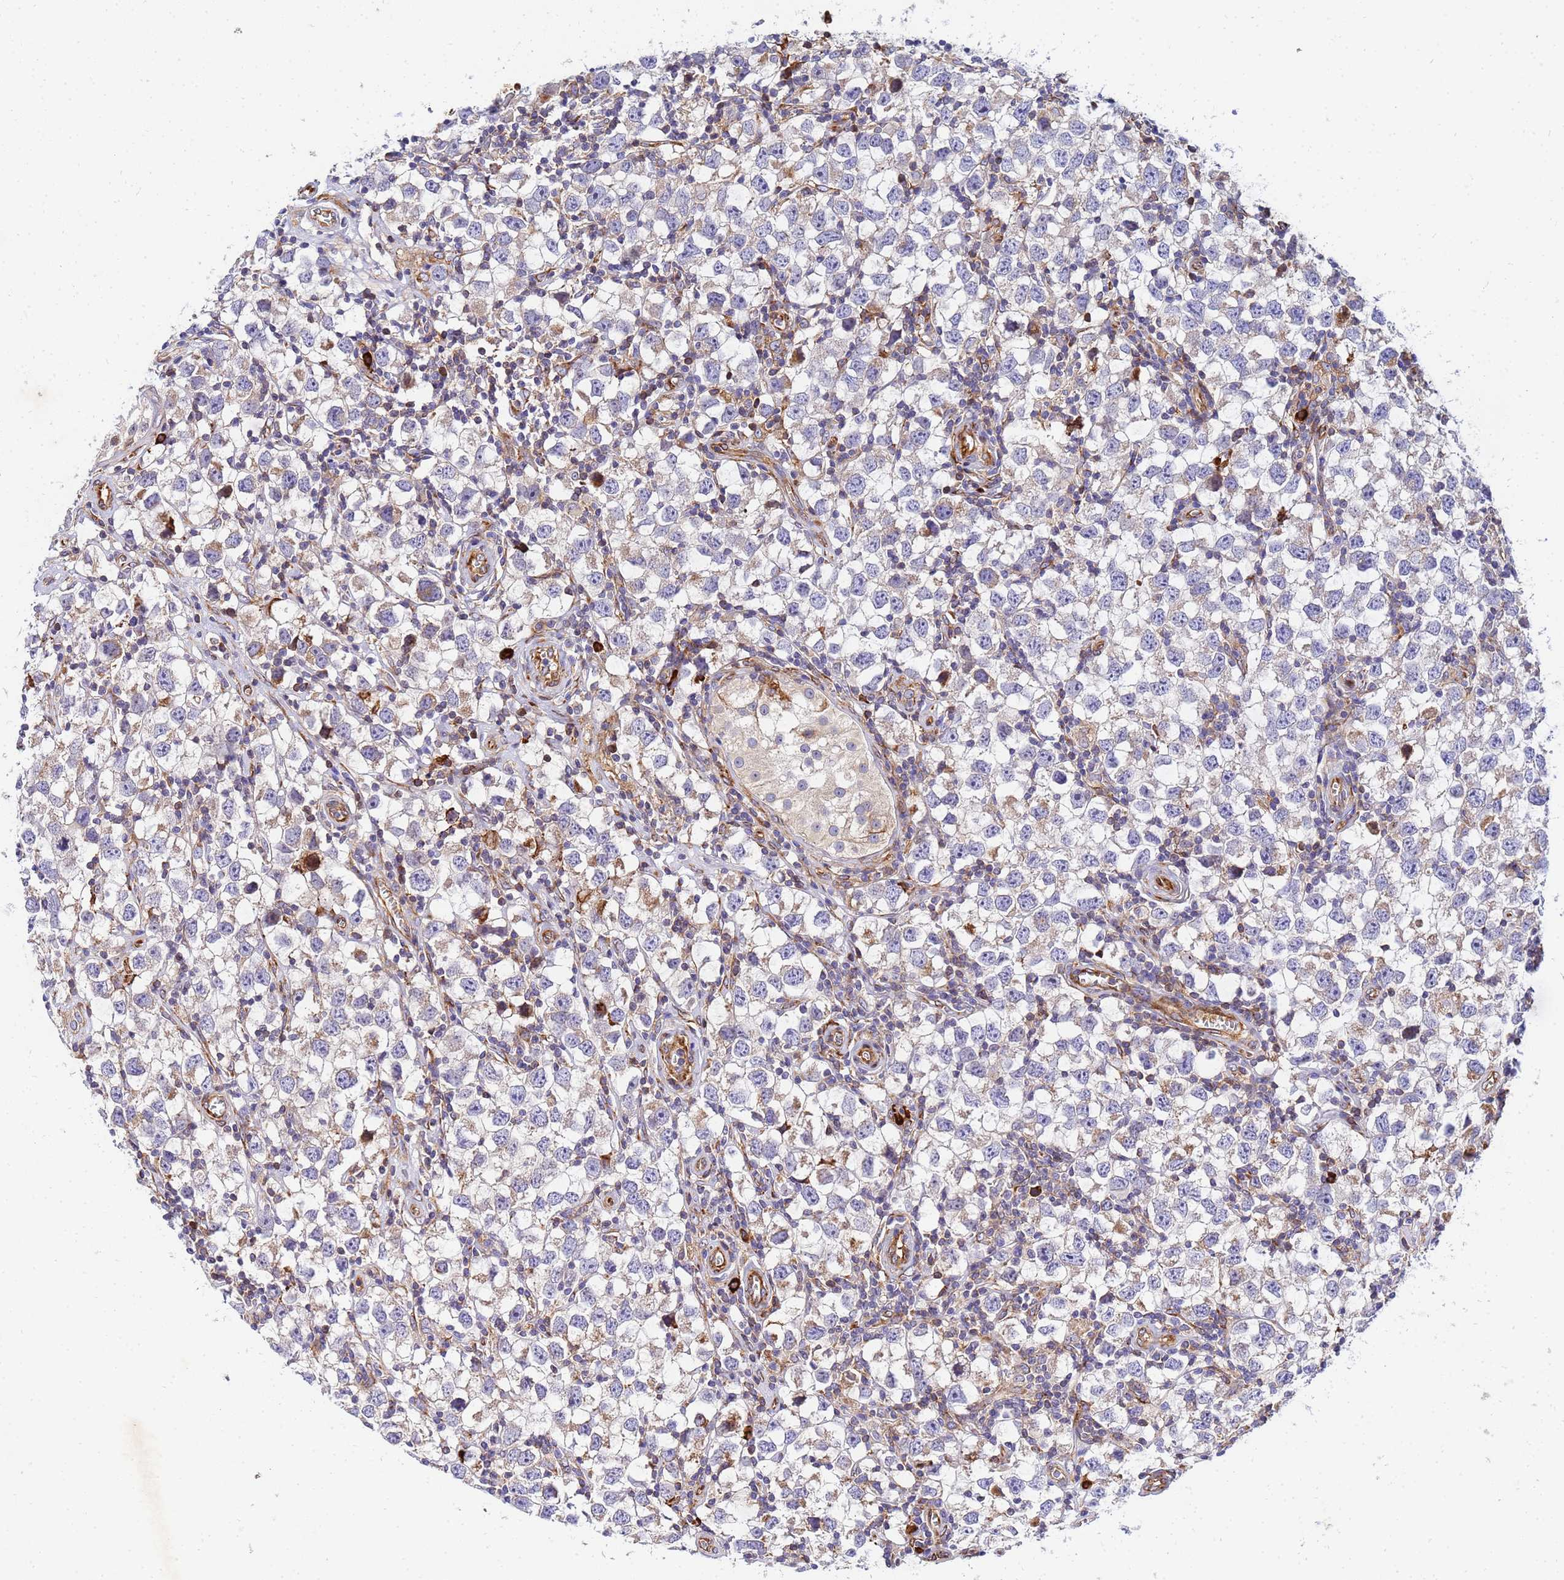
{"staining": {"intensity": "negative", "quantity": "none", "location": "none"}, "tissue": "testis cancer", "cell_type": "Tumor cells", "image_type": "cancer", "snomed": [{"axis": "morphology", "description": "Seminoma, NOS"}, {"axis": "morphology", "description": "Carcinoma, Embryonal, NOS"}, {"axis": "topography", "description": "Testis"}], "caption": "Tumor cells show no significant protein staining in seminoma (testis). (Immunohistochemistry, brightfield microscopy, high magnification).", "gene": "POM121", "patient": {"sex": "male", "age": 29}}